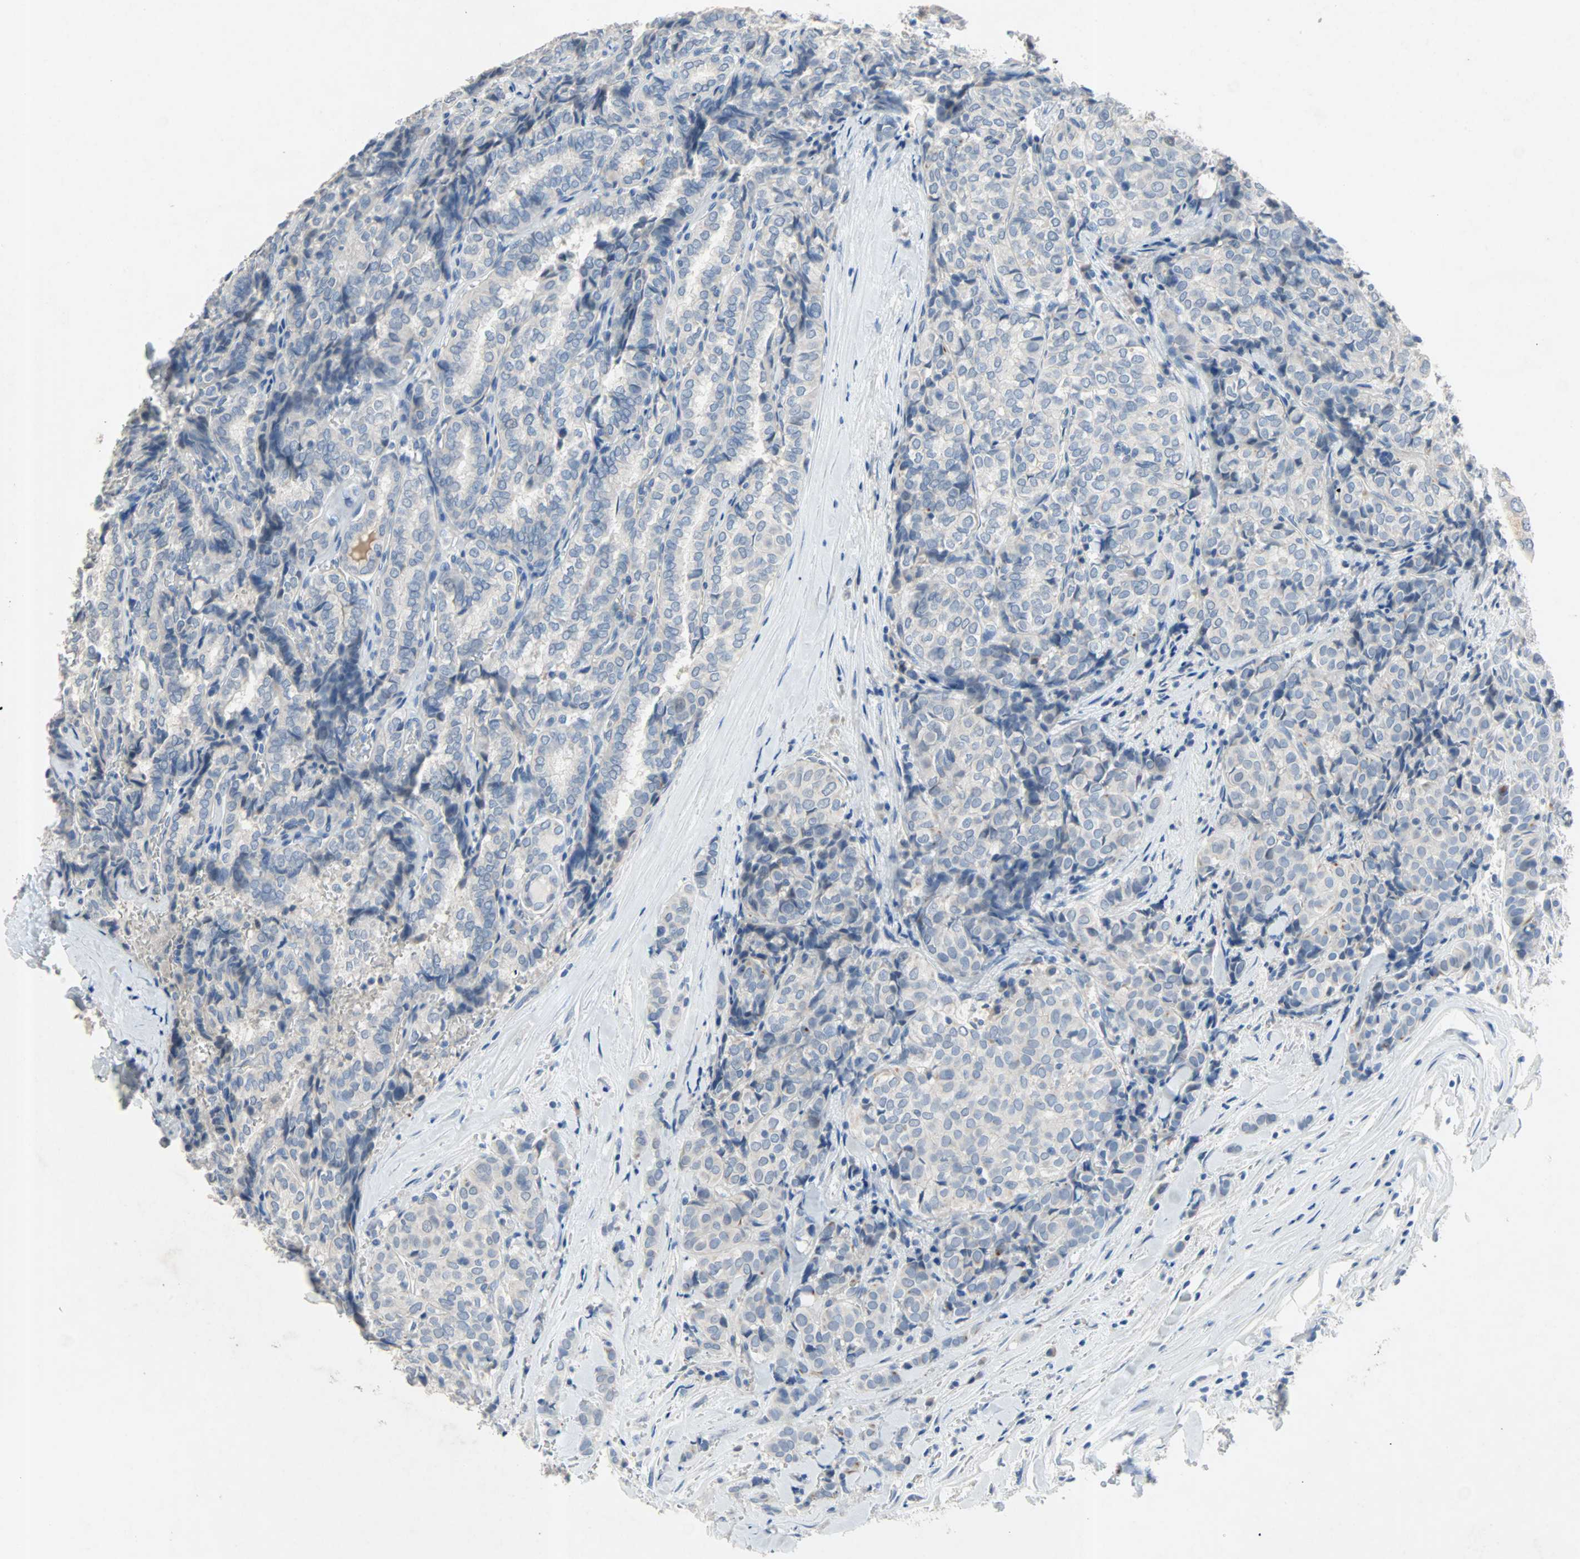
{"staining": {"intensity": "negative", "quantity": "none", "location": "none"}, "tissue": "thyroid cancer", "cell_type": "Tumor cells", "image_type": "cancer", "snomed": [{"axis": "morphology", "description": "Normal tissue, NOS"}, {"axis": "morphology", "description": "Papillary adenocarcinoma, NOS"}, {"axis": "topography", "description": "Thyroid gland"}], "caption": "A histopathology image of thyroid cancer (papillary adenocarcinoma) stained for a protein displays no brown staining in tumor cells.", "gene": "PCDHB2", "patient": {"sex": "female", "age": 30}}